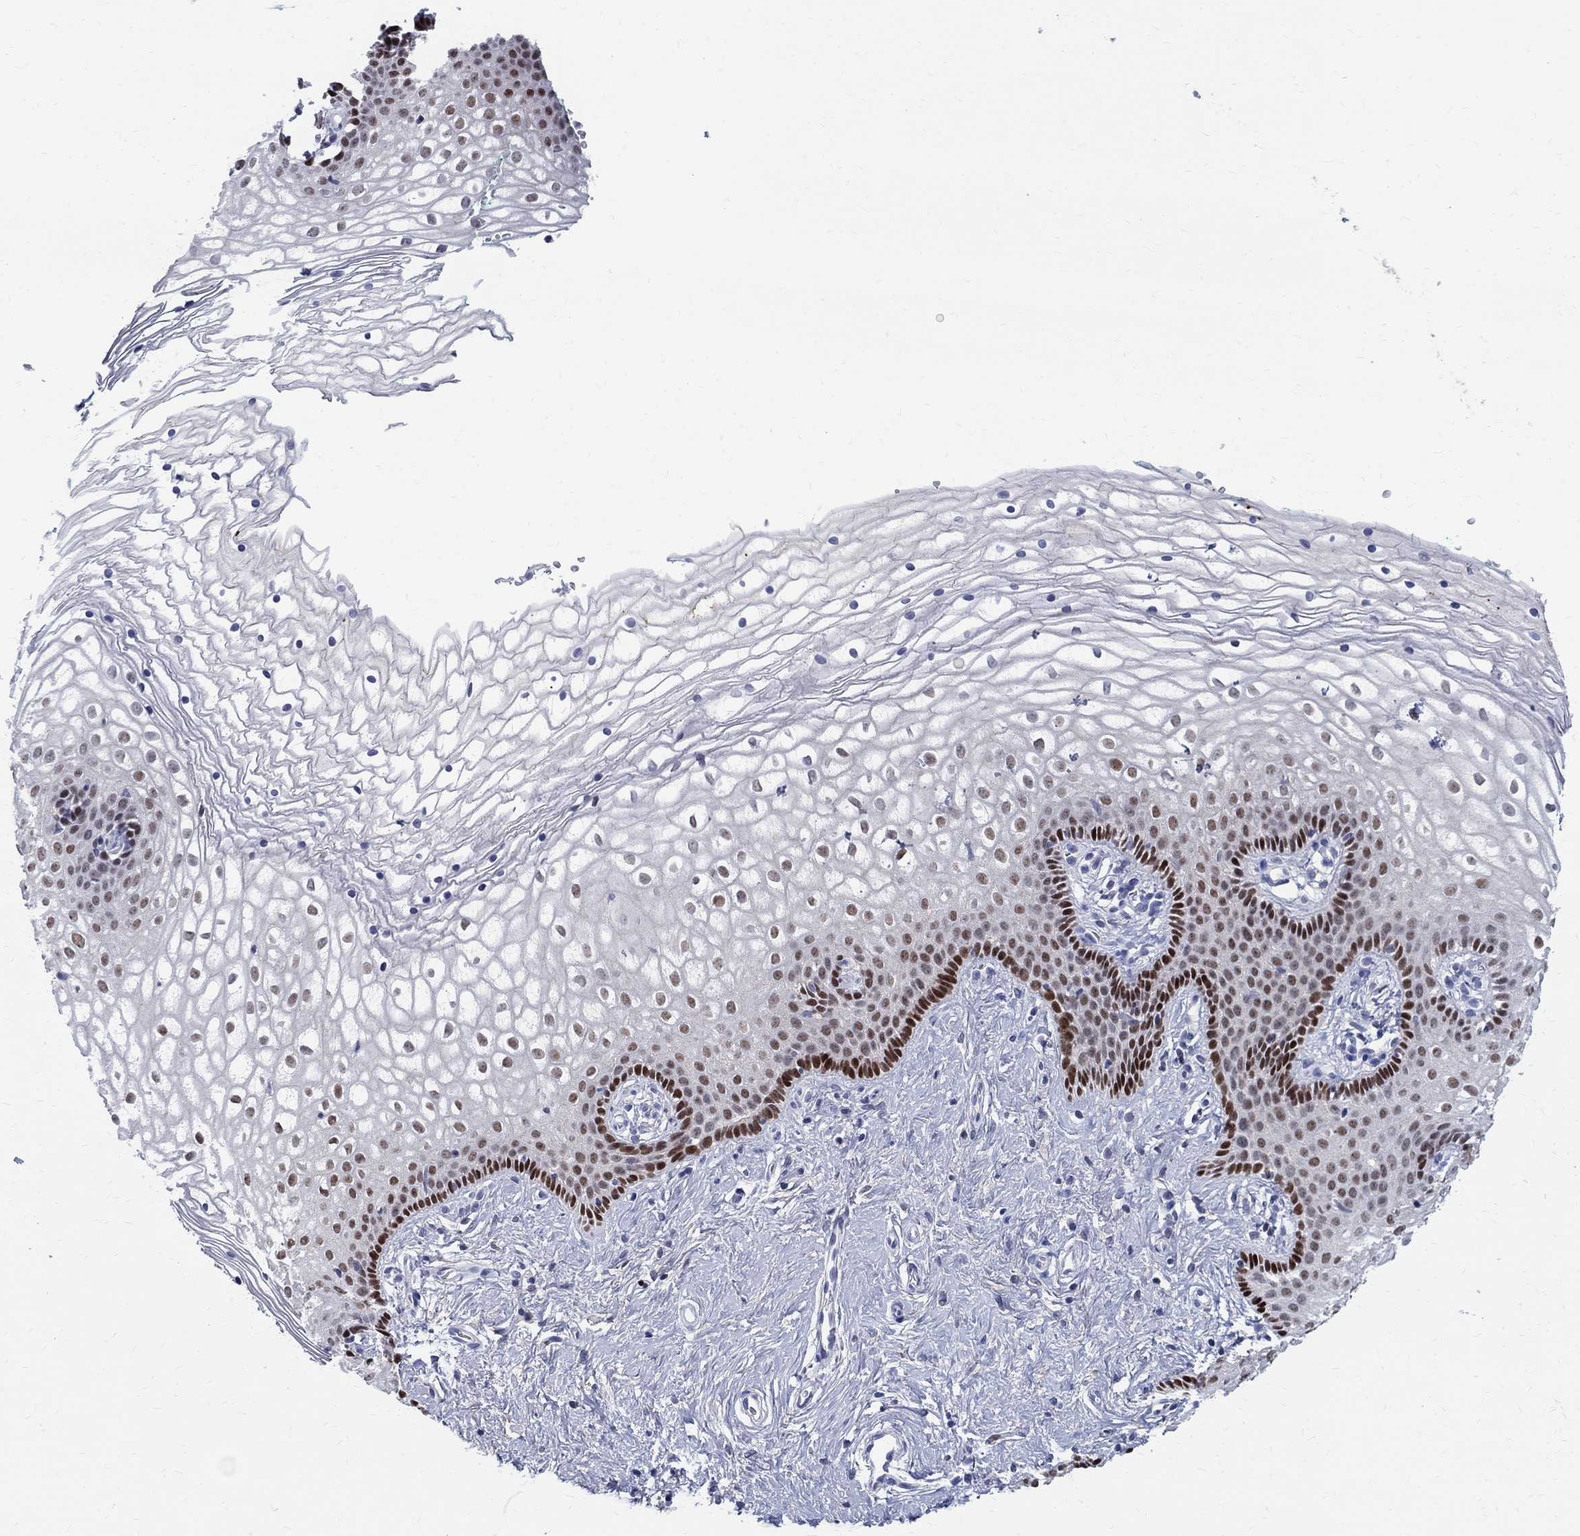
{"staining": {"intensity": "weak", "quantity": ">75%", "location": "nuclear"}, "tissue": "vagina", "cell_type": "Squamous epithelial cells", "image_type": "normal", "snomed": [{"axis": "morphology", "description": "Normal tissue, NOS"}, {"axis": "topography", "description": "Vagina"}], "caption": "A brown stain highlights weak nuclear positivity of a protein in squamous epithelial cells of benign vagina. Immunohistochemistry stains the protein in brown and the nuclei are stained blue.", "gene": "SOX2", "patient": {"sex": "female", "age": 36}}